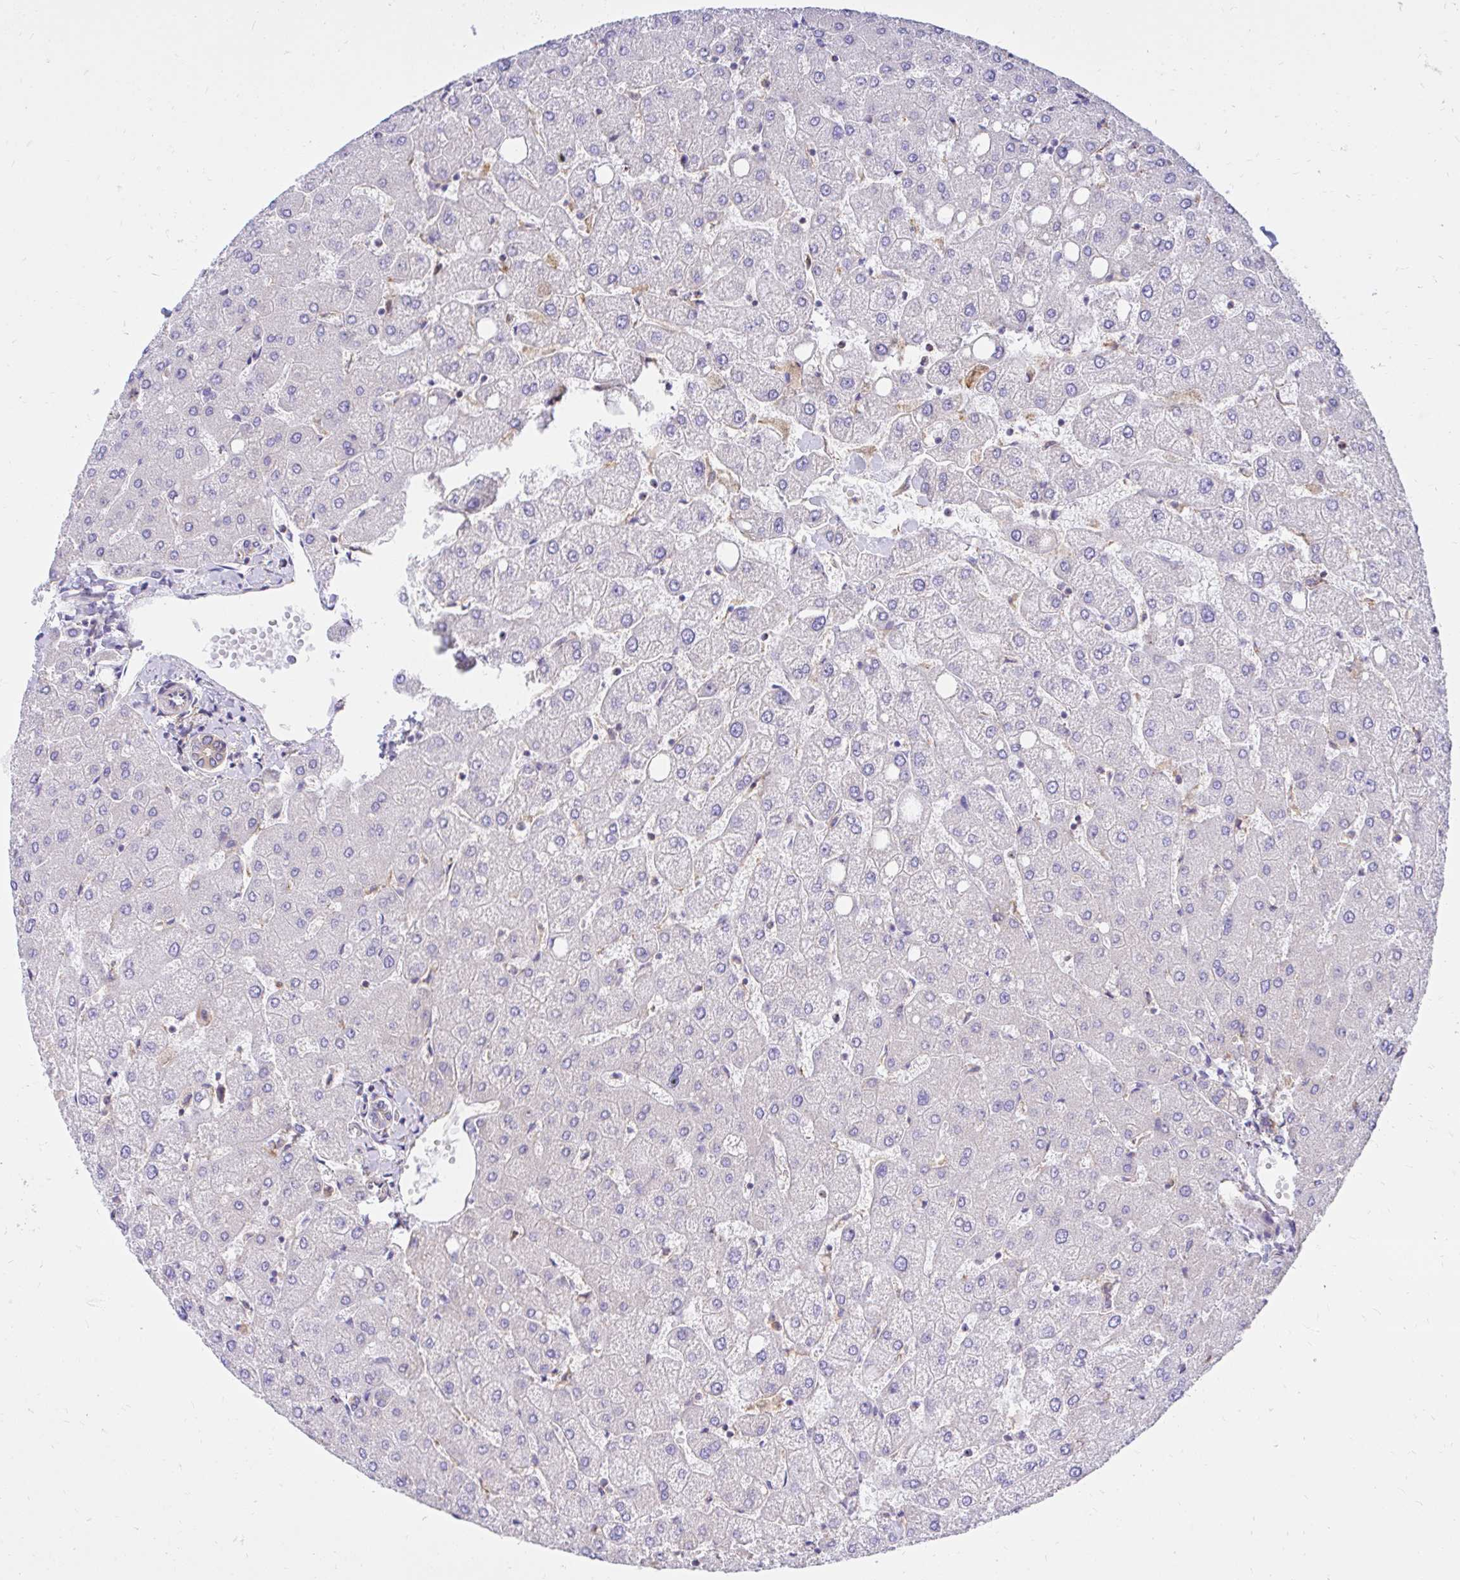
{"staining": {"intensity": "moderate", "quantity": ">75%", "location": "cytoplasmic/membranous"}, "tissue": "liver", "cell_type": "Cholangiocytes", "image_type": "normal", "snomed": [{"axis": "morphology", "description": "Normal tissue, NOS"}, {"axis": "topography", "description": "Liver"}], "caption": "High-magnification brightfield microscopy of unremarkable liver stained with DAB (3,3'-diaminobenzidine) (brown) and counterstained with hematoxylin (blue). cholangiocytes exhibit moderate cytoplasmic/membranous staining is present in about>75% of cells. The staining is performed using DAB (3,3'-diaminobenzidine) brown chromogen to label protein expression. The nuclei are counter-stained blue using hematoxylin.", "gene": "ABCB10", "patient": {"sex": "female", "age": 54}}